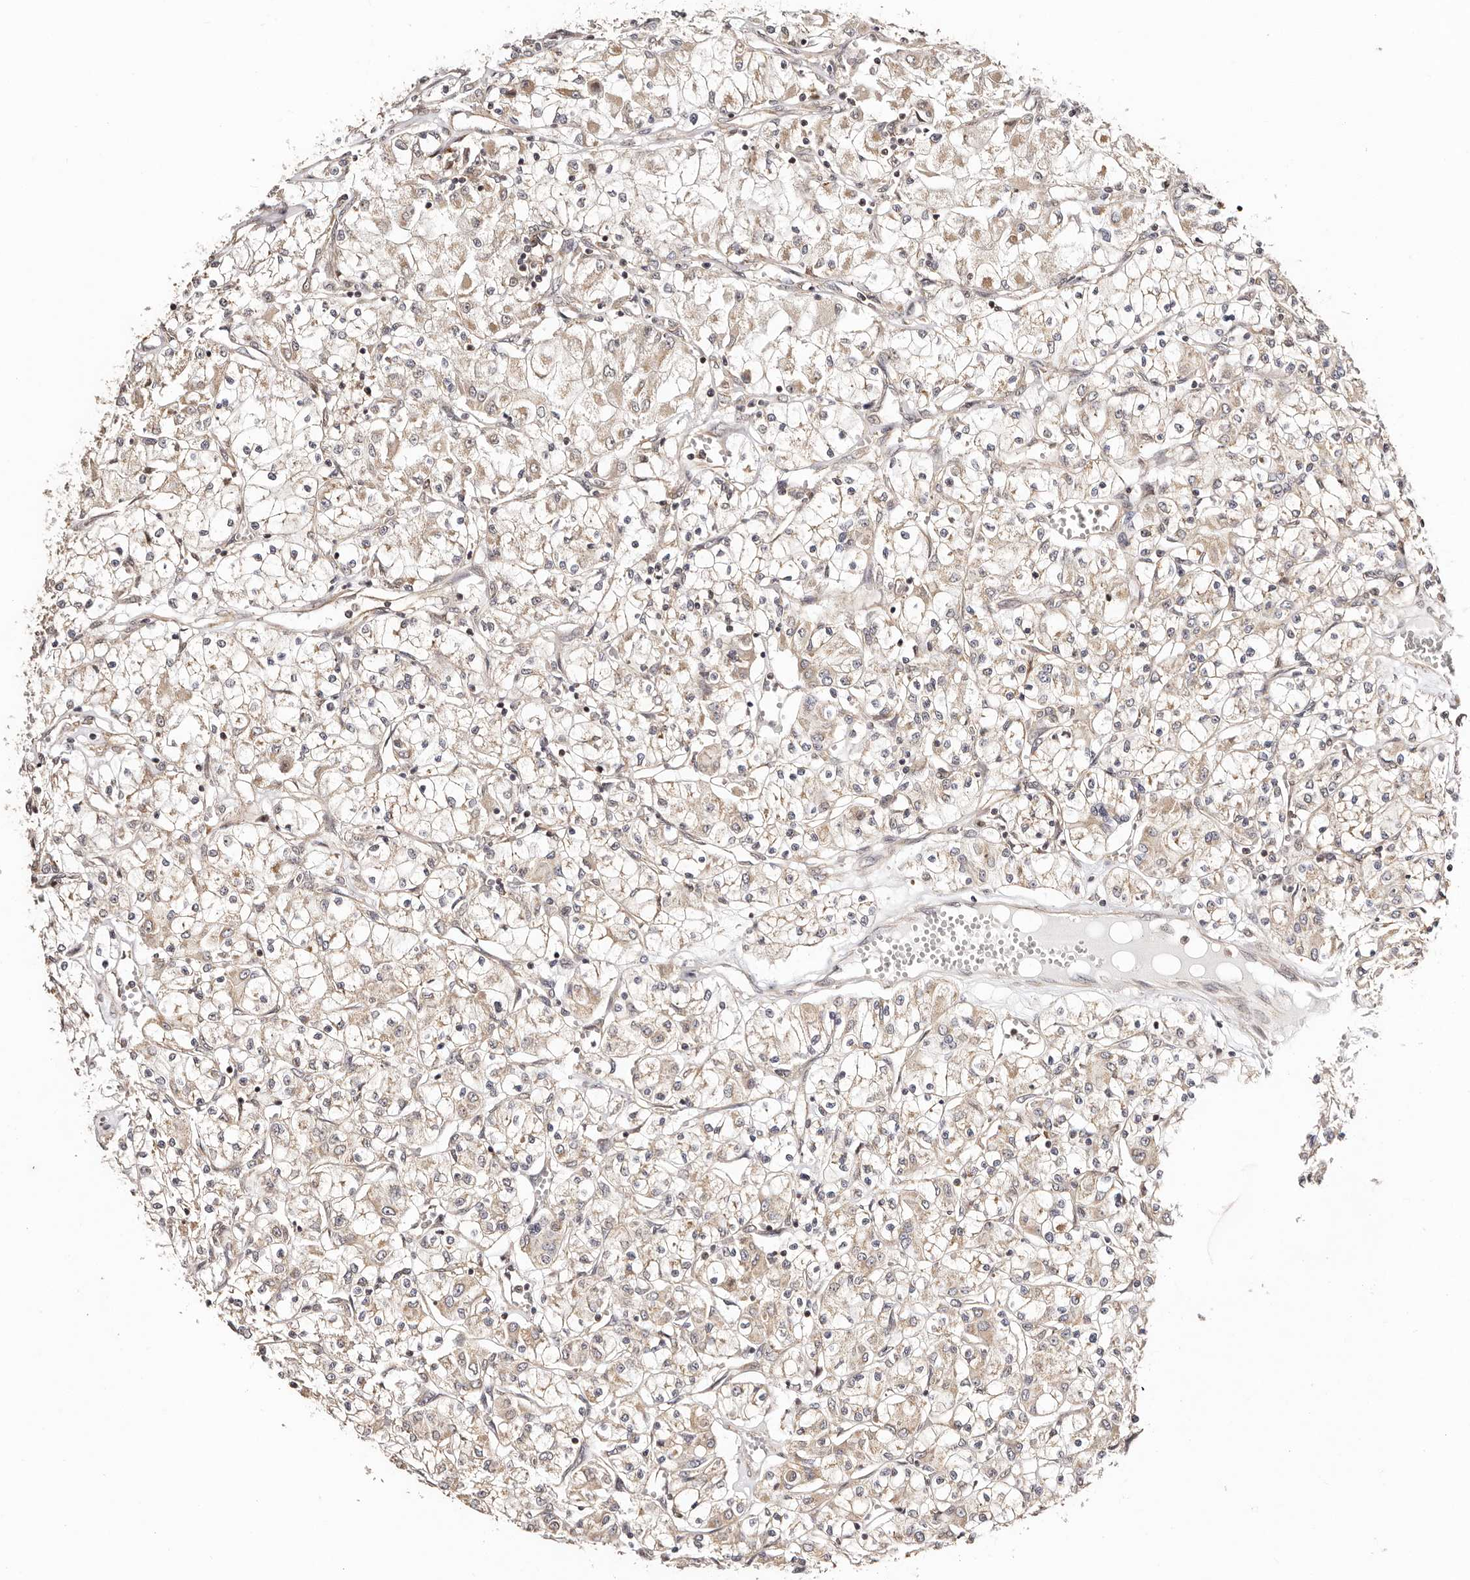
{"staining": {"intensity": "weak", "quantity": "25%-75%", "location": "cytoplasmic/membranous"}, "tissue": "renal cancer", "cell_type": "Tumor cells", "image_type": "cancer", "snomed": [{"axis": "morphology", "description": "Adenocarcinoma, NOS"}, {"axis": "topography", "description": "Kidney"}], "caption": "Weak cytoplasmic/membranous positivity is appreciated in approximately 25%-75% of tumor cells in renal cancer. Using DAB (3,3'-diaminobenzidine) (brown) and hematoxylin (blue) stains, captured at high magnification using brightfield microscopy.", "gene": "CTNNBL1", "patient": {"sex": "female", "age": 59}}